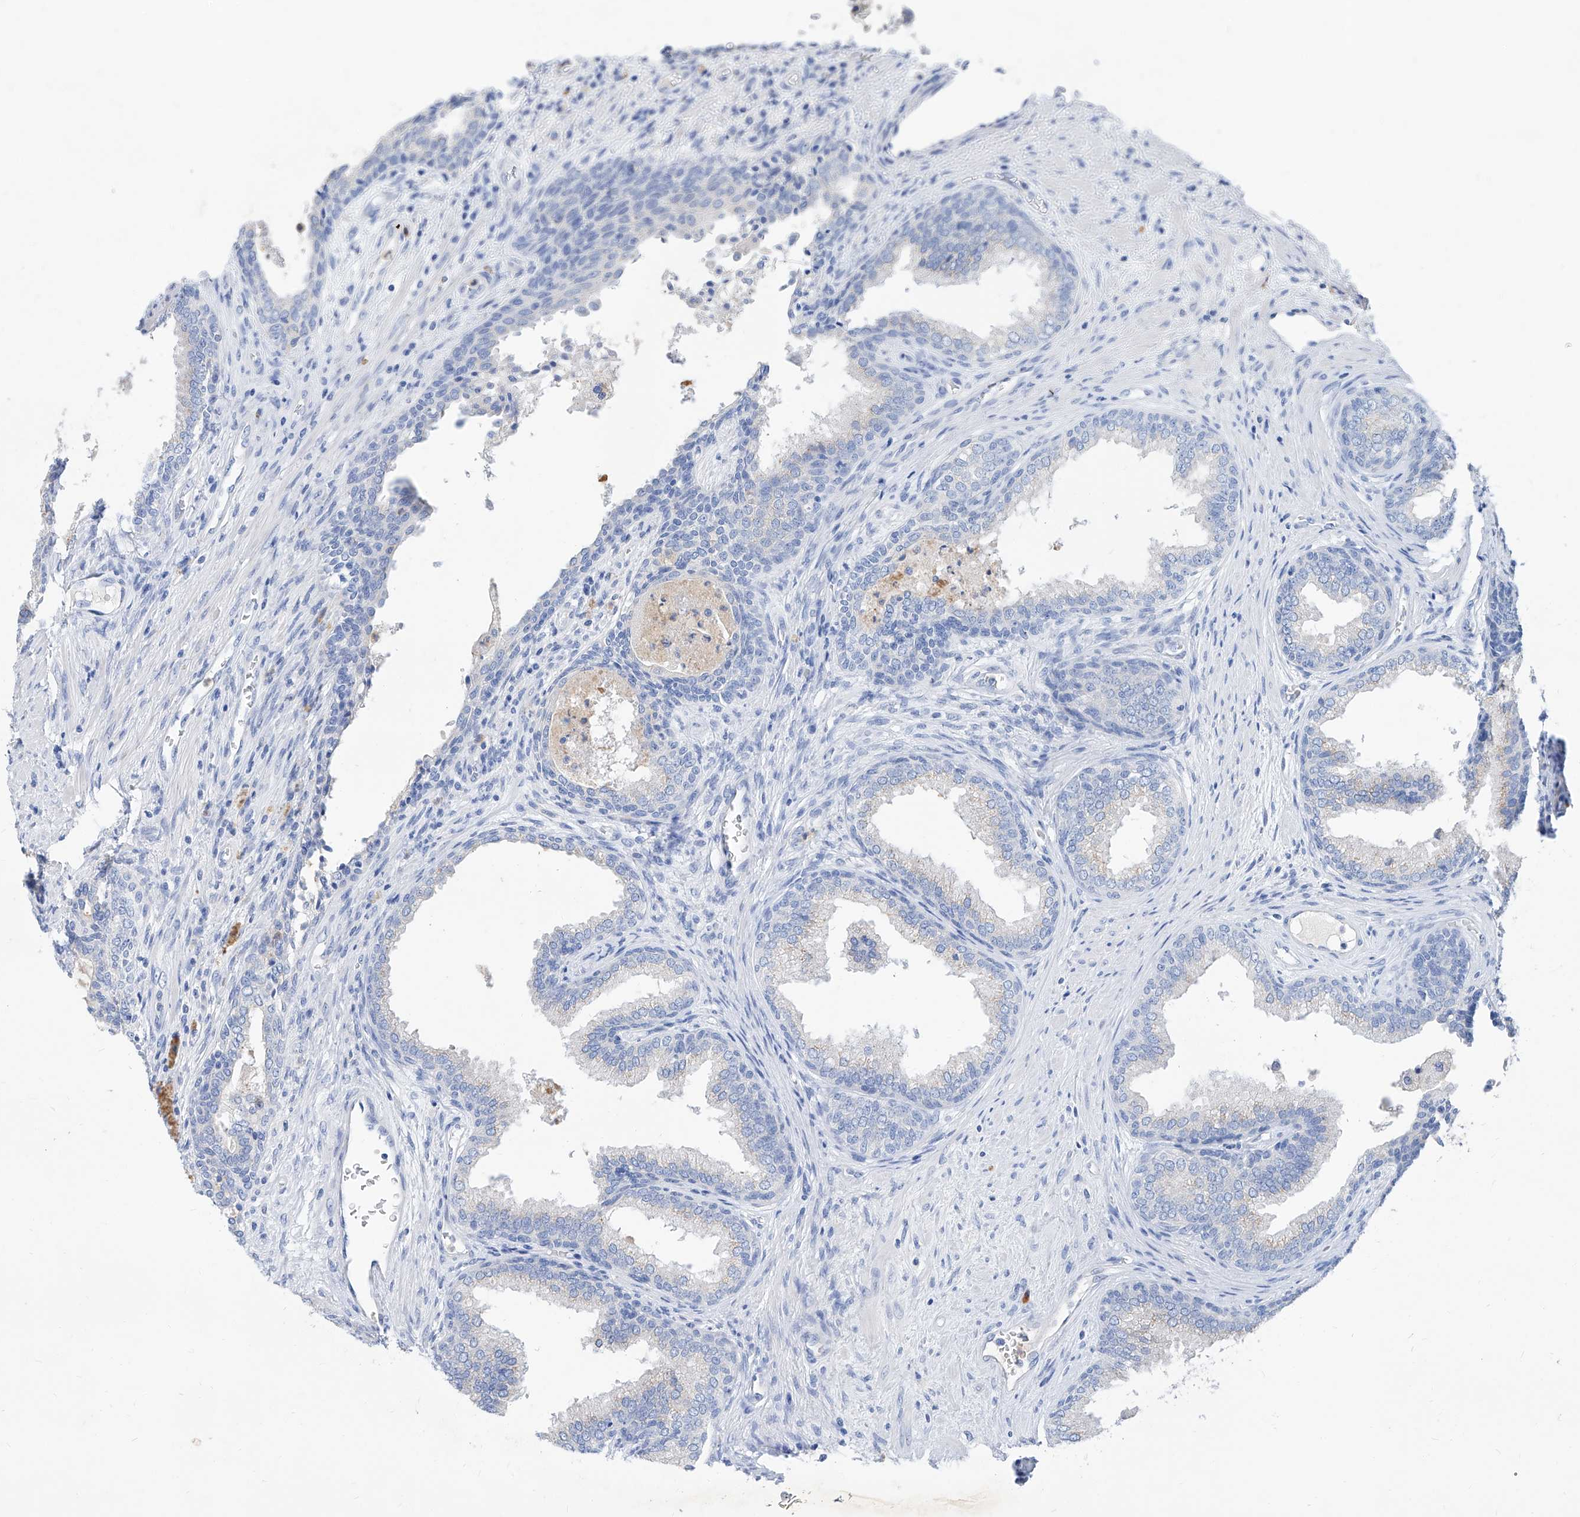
{"staining": {"intensity": "negative", "quantity": "none", "location": "none"}, "tissue": "prostate", "cell_type": "Glandular cells", "image_type": "normal", "snomed": [{"axis": "morphology", "description": "Normal tissue, NOS"}, {"axis": "topography", "description": "Prostate"}], "caption": "DAB (3,3'-diaminobenzidine) immunohistochemical staining of benign prostate displays no significant staining in glandular cells.", "gene": "SLC25A29", "patient": {"sex": "male", "age": 76}}